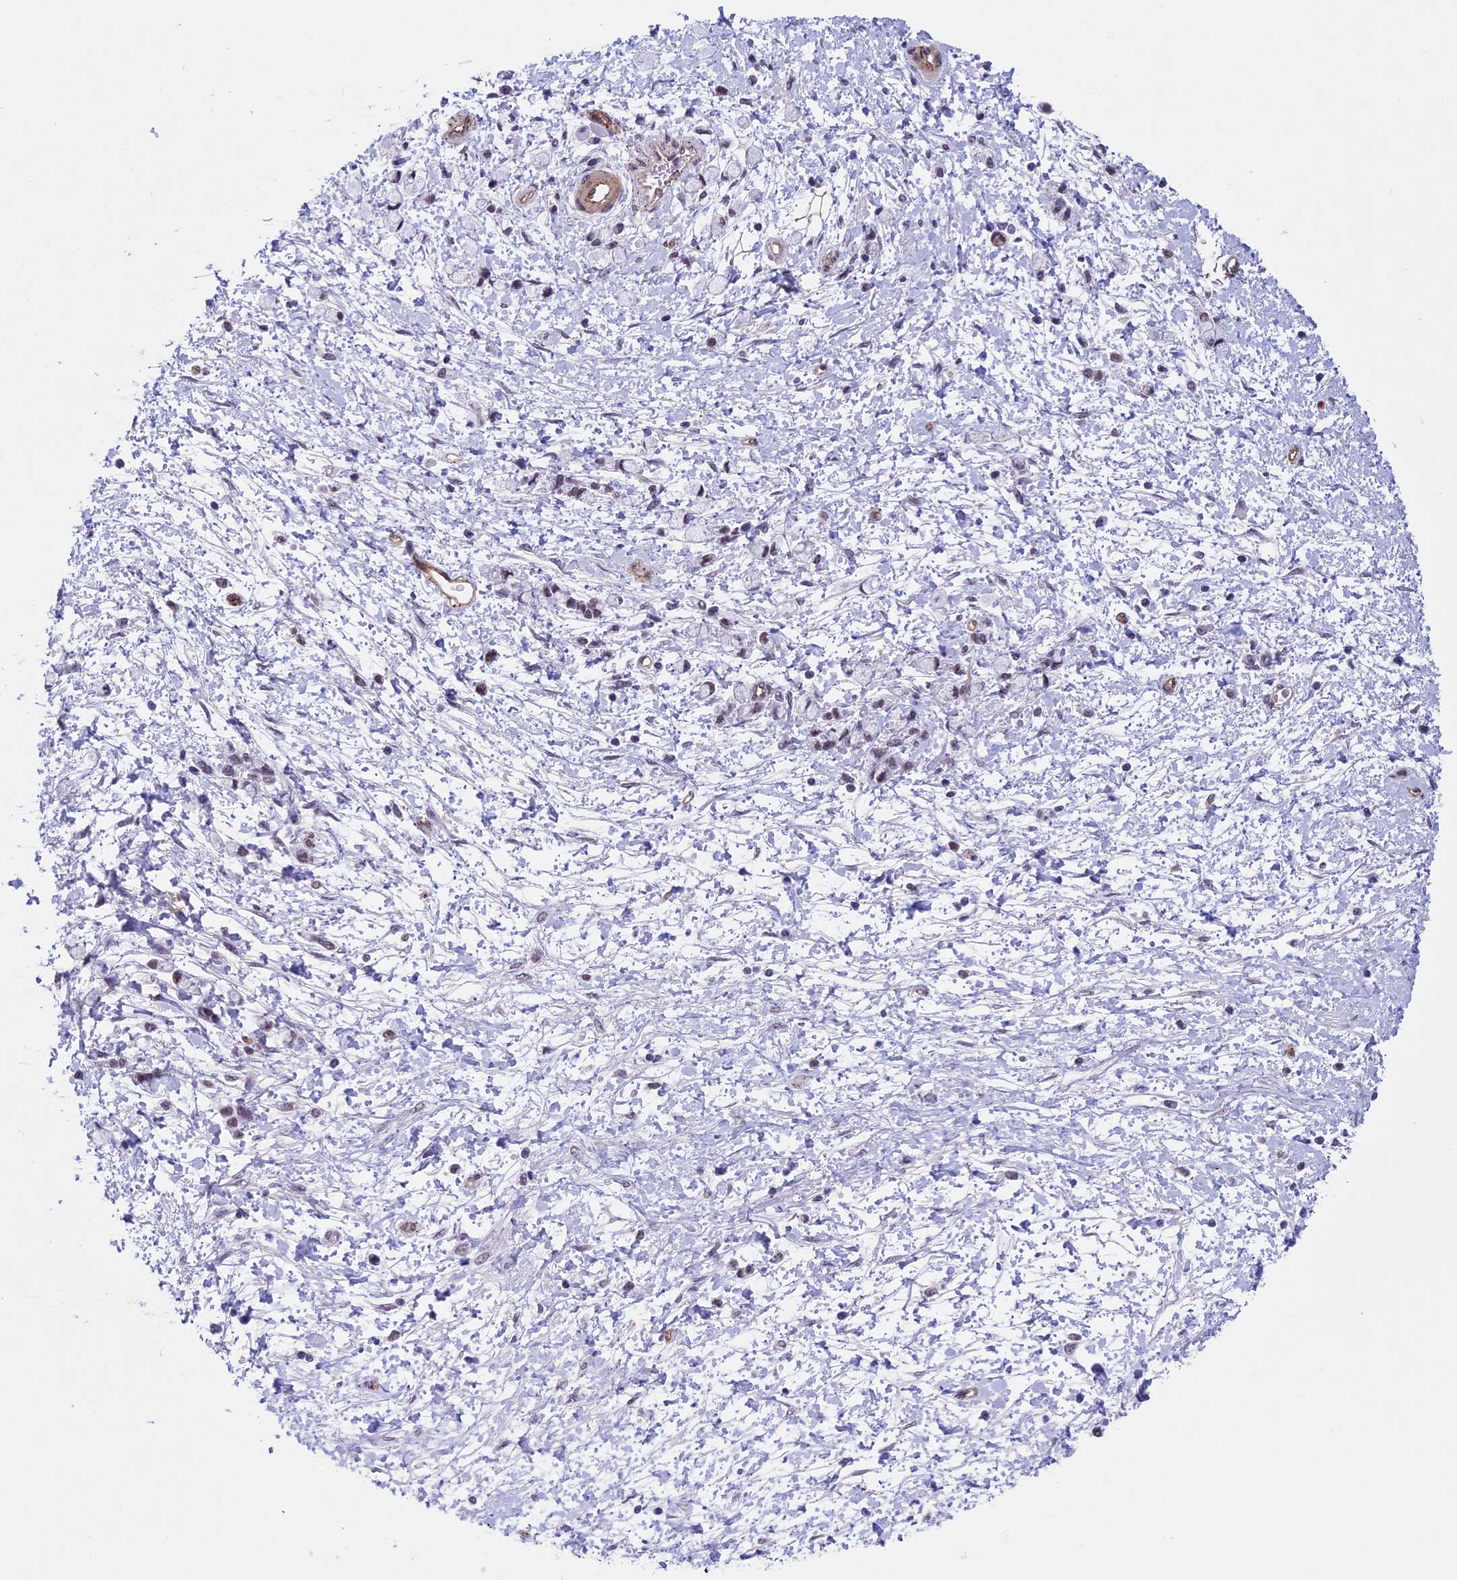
{"staining": {"intensity": "weak", "quantity": "25%-75%", "location": "nuclear"}, "tissue": "stomach cancer", "cell_type": "Tumor cells", "image_type": "cancer", "snomed": [{"axis": "morphology", "description": "Adenocarcinoma, NOS"}, {"axis": "topography", "description": "Stomach"}], "caption": "Brown immunohistochemical staining in human stomach cancer displays weak nuclear expression in about 25%-75% of tumor cells. (Brightfield microscopy of DAB IHC at high magnification).", "gene": "NIPBL", "patient": {"sex": "female", "age": 60}}